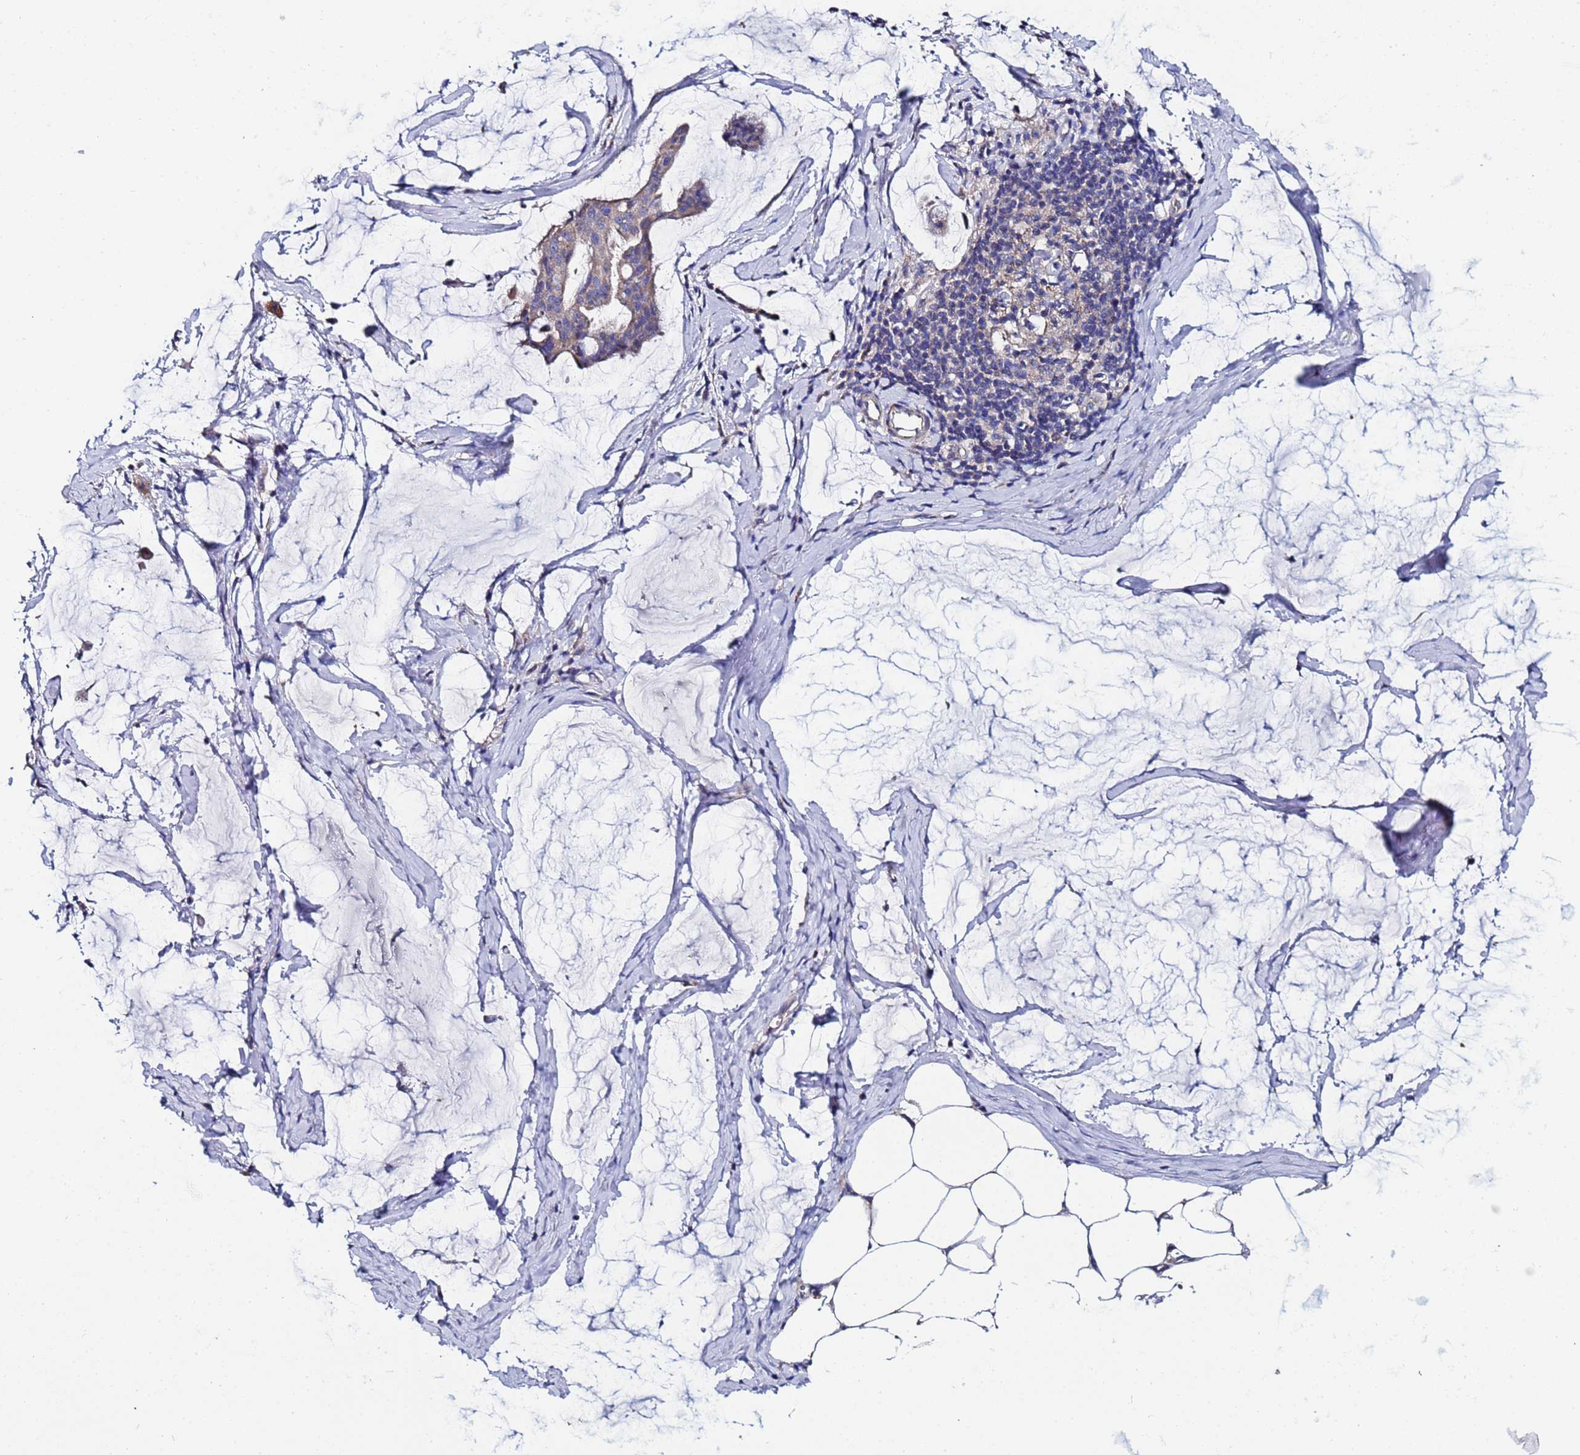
{"staining": {"intensity": "weak", "quantity": ">75%", "location": "cytoplasmic/membranous"}, "tissue": "ovarian cancer", "cell_type": "Tumor cells", "image_type": "cancer", "snomed": [{"axis": "morphology", "description": "Cystadenocarcinoma, mucinous, NOS"}, {"axis": "topography", "description": "Ovary"}], "caption": "Ovarian mucinous cystadenocarcinoma tissue shows weak cytoplasmic/membranous staining in approximately >75% of tumor cells, visualized by immunohistochemistry.", "gene": "FAHD2A", "patient": {"sex": "female", "age": 73}}